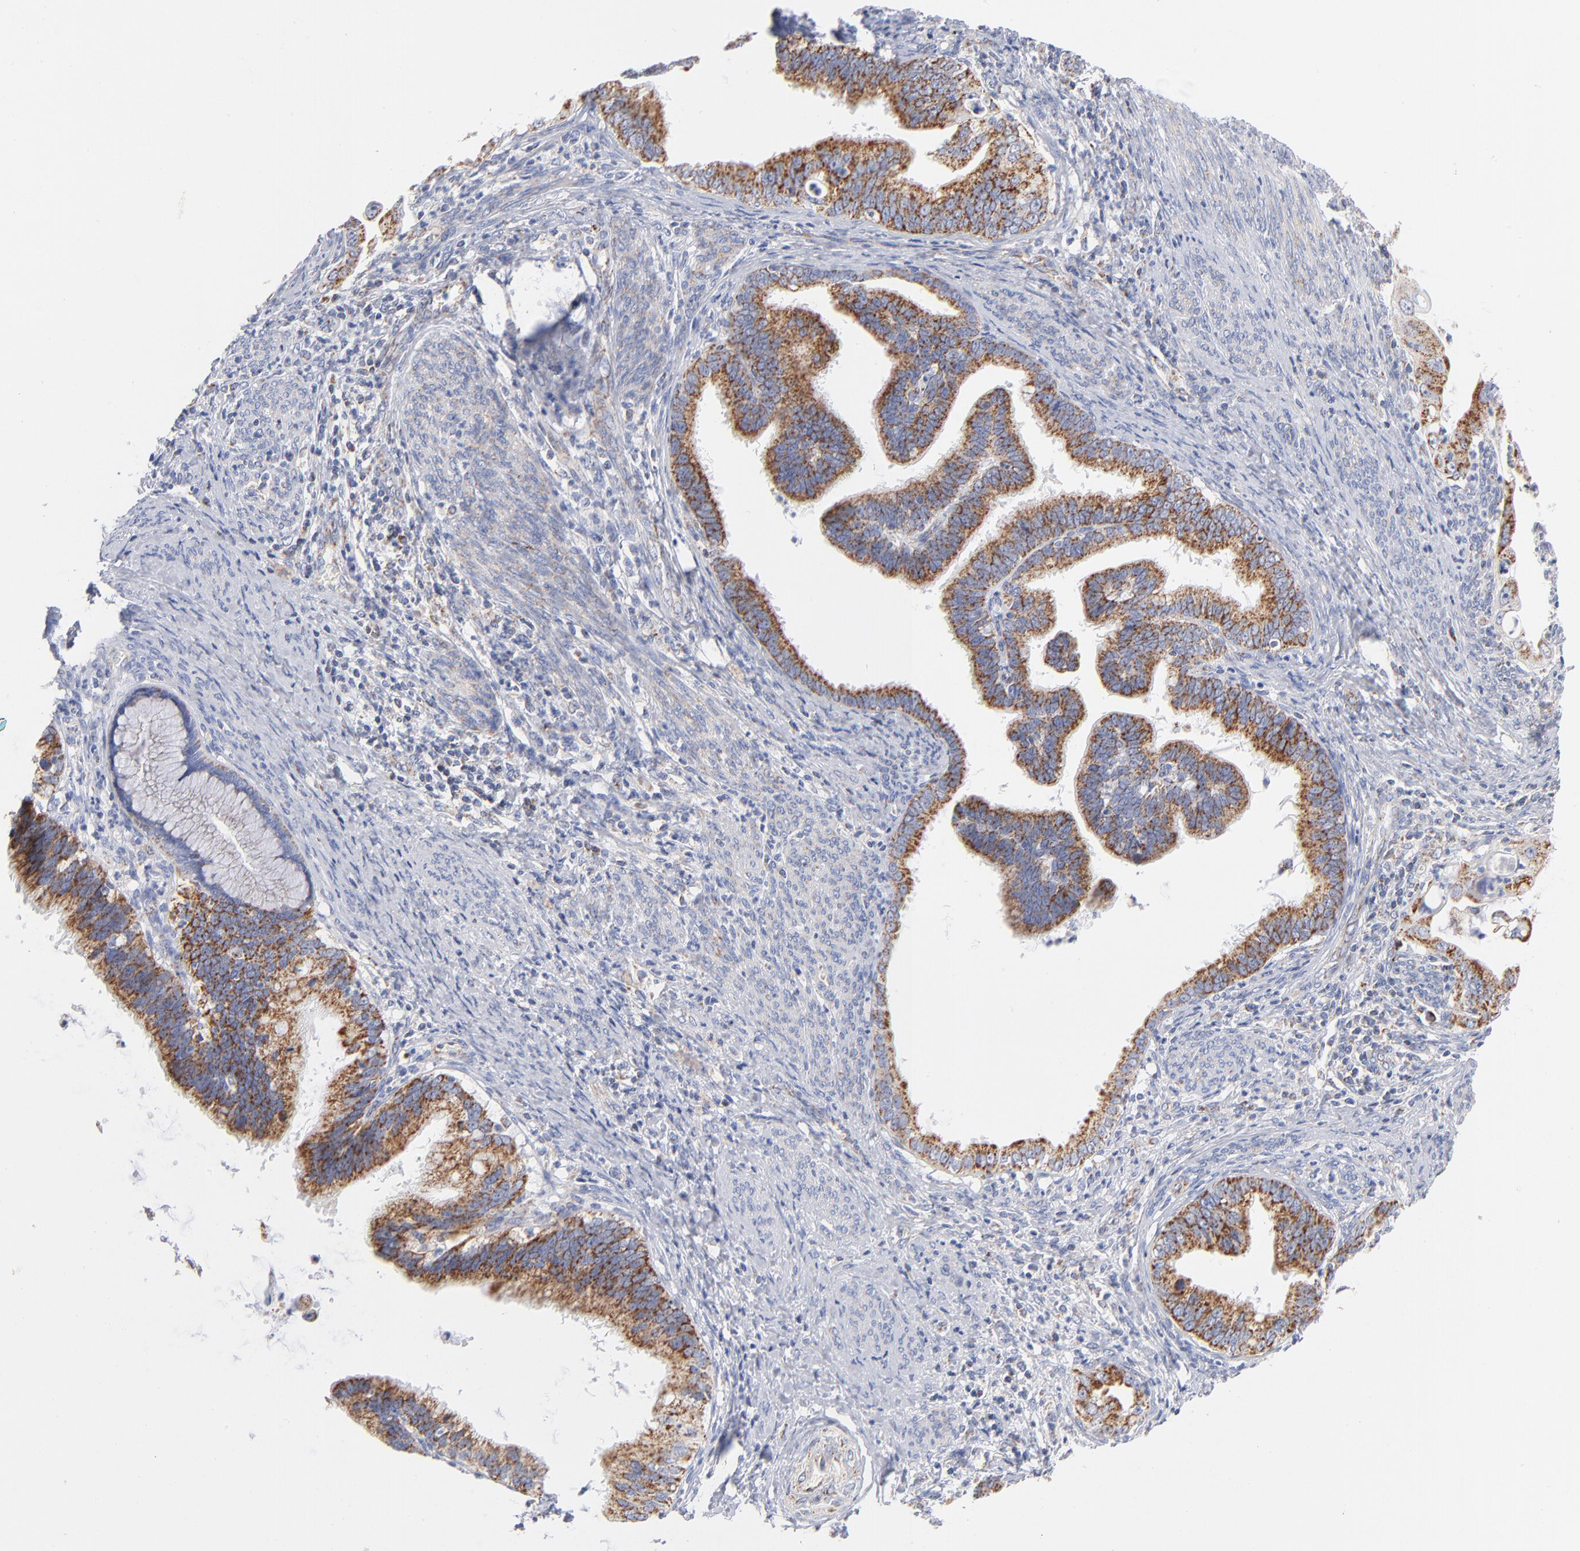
{"staining": {"intensity": "moderate", "quantity": ">75%", "location": "cytoplasmic/membranous"}, "tissue": "cervical cancer", "cell_type": "Tumor cells", "image_type": "cancer", "snomed": [{"axis": "morphology", "description": "Adenocarcinoma, NOS"}, {"axis": "topography", "description": "Cervix"}], "caption": "Protein expression analysis of human cervical adenocarcinoma reveals moderate cytoplasmic/membranous expression in about >75% of tumor cells.", "gene": "DLAT", "patient": {"sex": "female", "age": 47}}